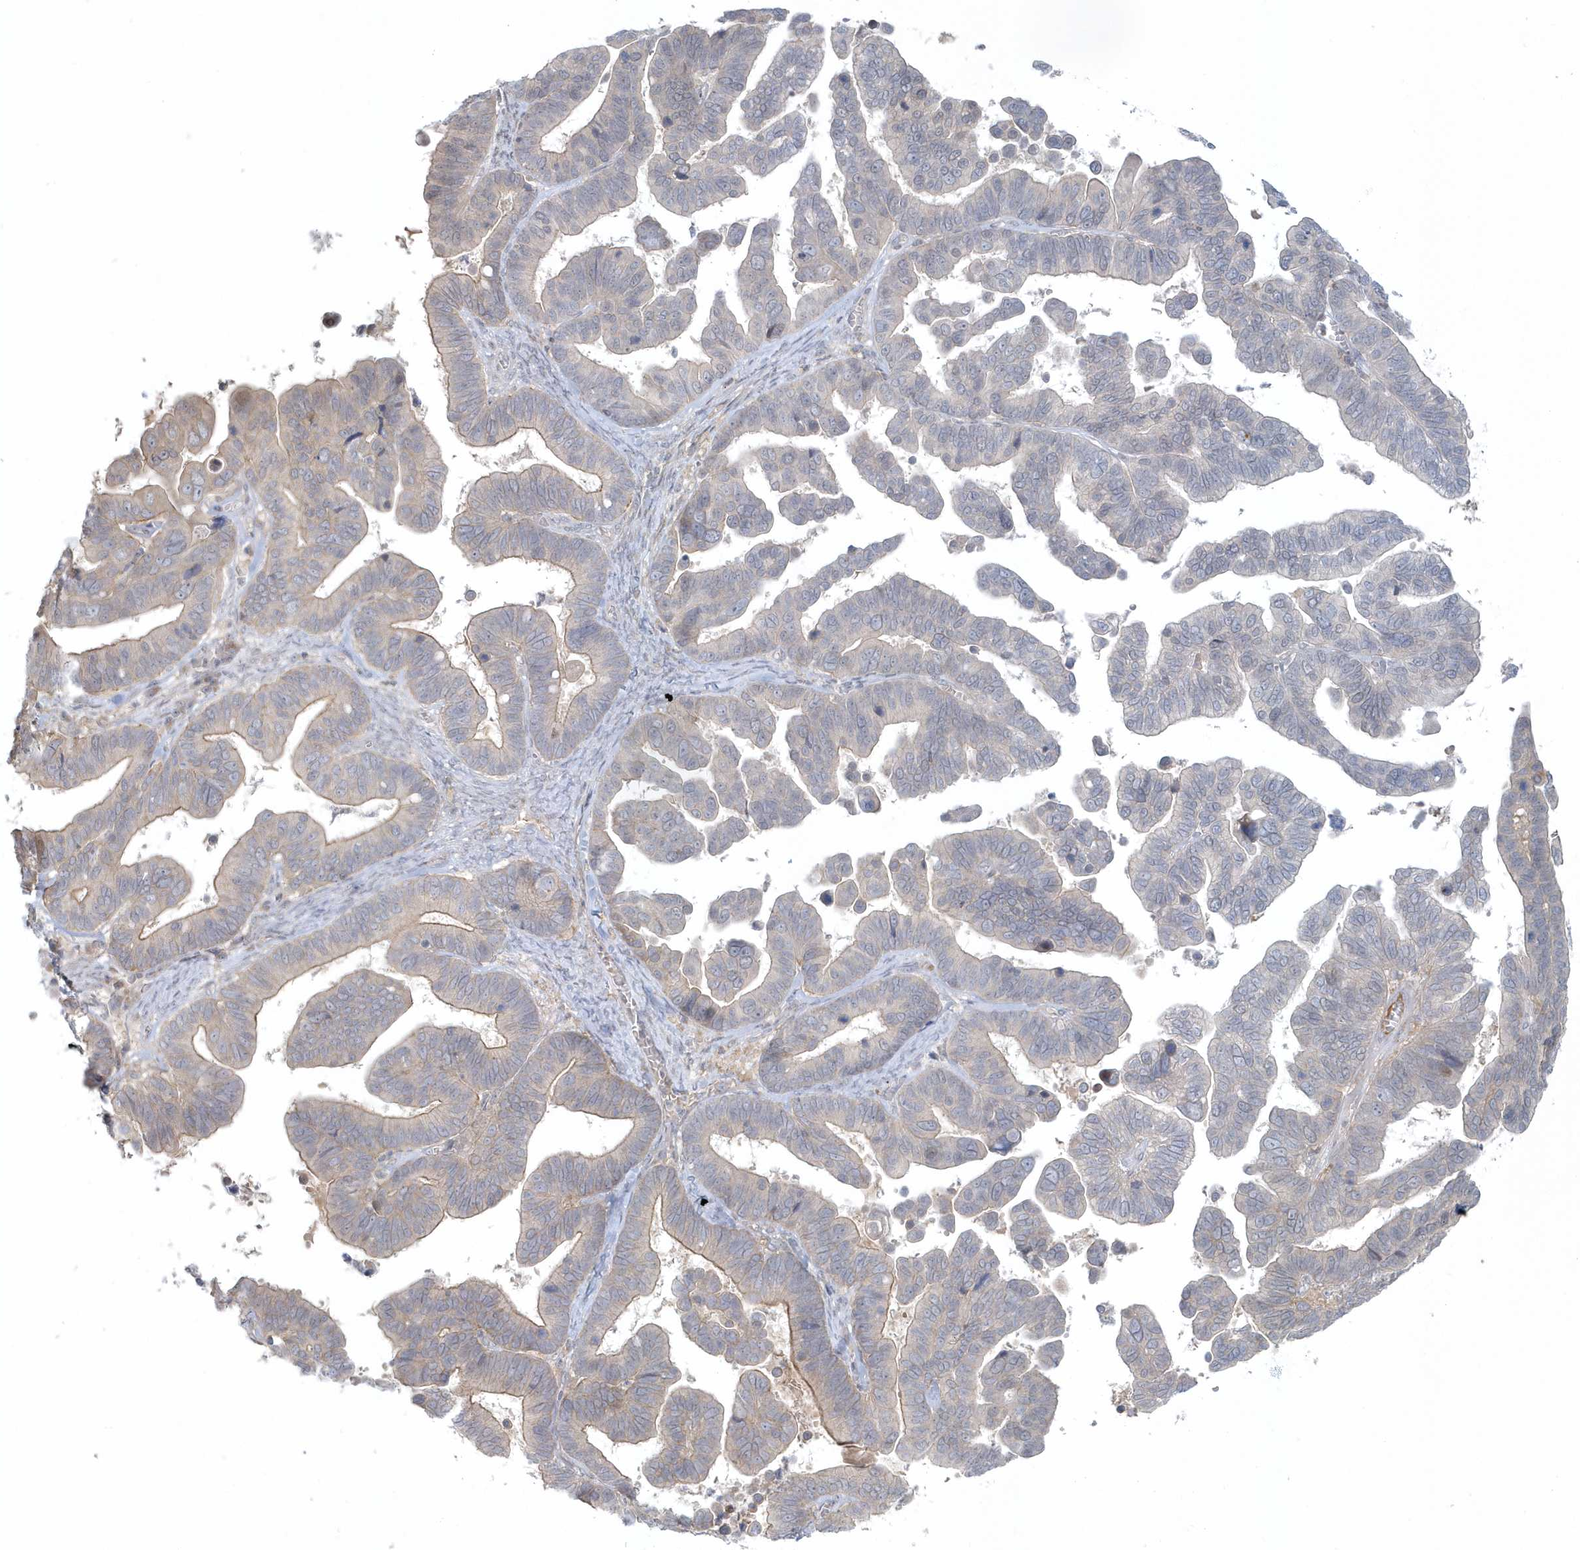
{"staining": {"intensity": "weak", "quantity": "25%-75%", "location": "cytoplasmic/membranous"}, "tissue": "ovarian cancer", "cell_type": "Tumor cells", "image_type": "cancer", "snomed": [{"axis": "morphology", "description": "Cystadenocarcinoma, serous, NOS"}, {"axis": "topography", "description": "Ovary"}], "caption": "Immunohistochemistry (IHC) of human ovarian cancer displays low levels of weak cytoplasmic/membranous staining in approximately 25%-75% of tumor cells.", "gene": "BLTP3A", "patient": {"sex": "female", "age": 56}}